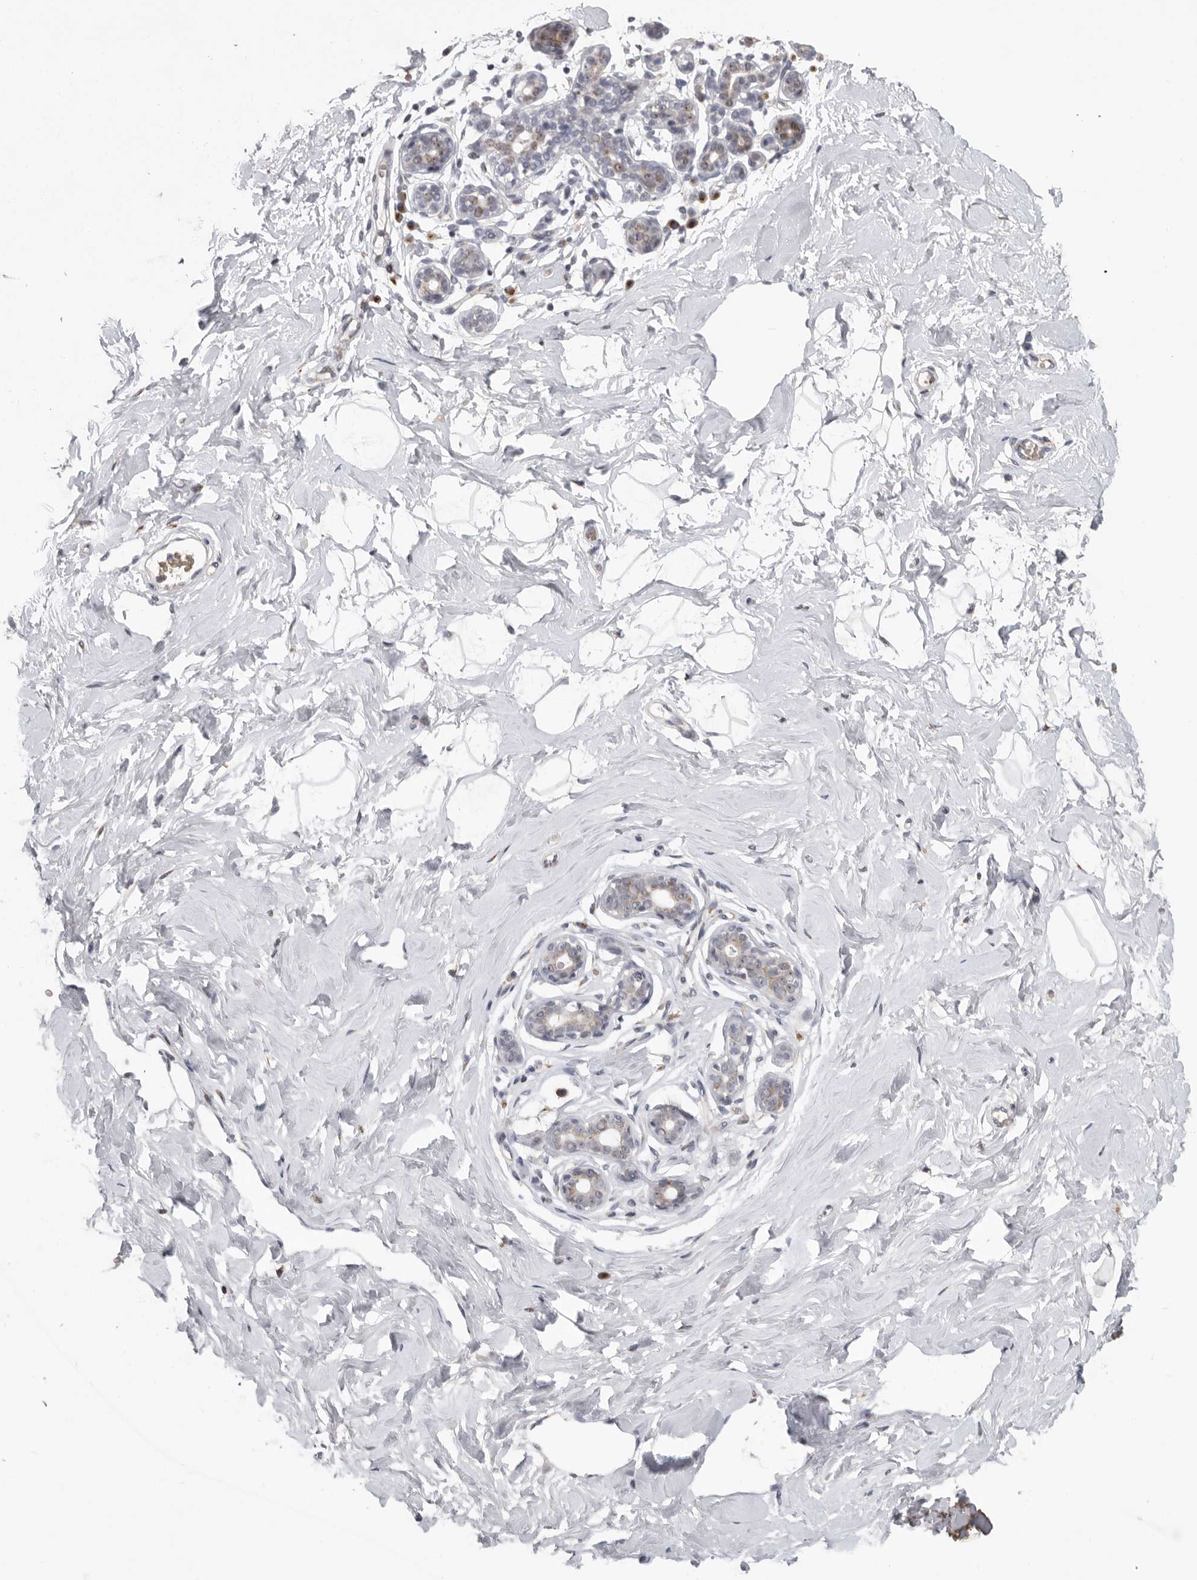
{"staining": {"intensity": "negative", "quantity": "none", "location": "none"}, "tissue": "breast", "cell_type": "Adipocytes", "image_type": "normal", "snomed": [{"axis": "morphology", "description": "Normal tissue, NOS"}, {"axis": "morphology", "description": "Adenoma, NOS"}, {"axis": "topography", "description": "Breast"}], "caption": "DAB immunohistochemical staining of unremarkable breast shows no significant positivity in adipocytes. Brightfield microscopy of immunohistochemistry (IHC) stained with DAB (brown) and hematoxylin (blue), captured at high magnification.", "gene": "PCMTD1", "patient": {"sex": "female", "age": 23}}